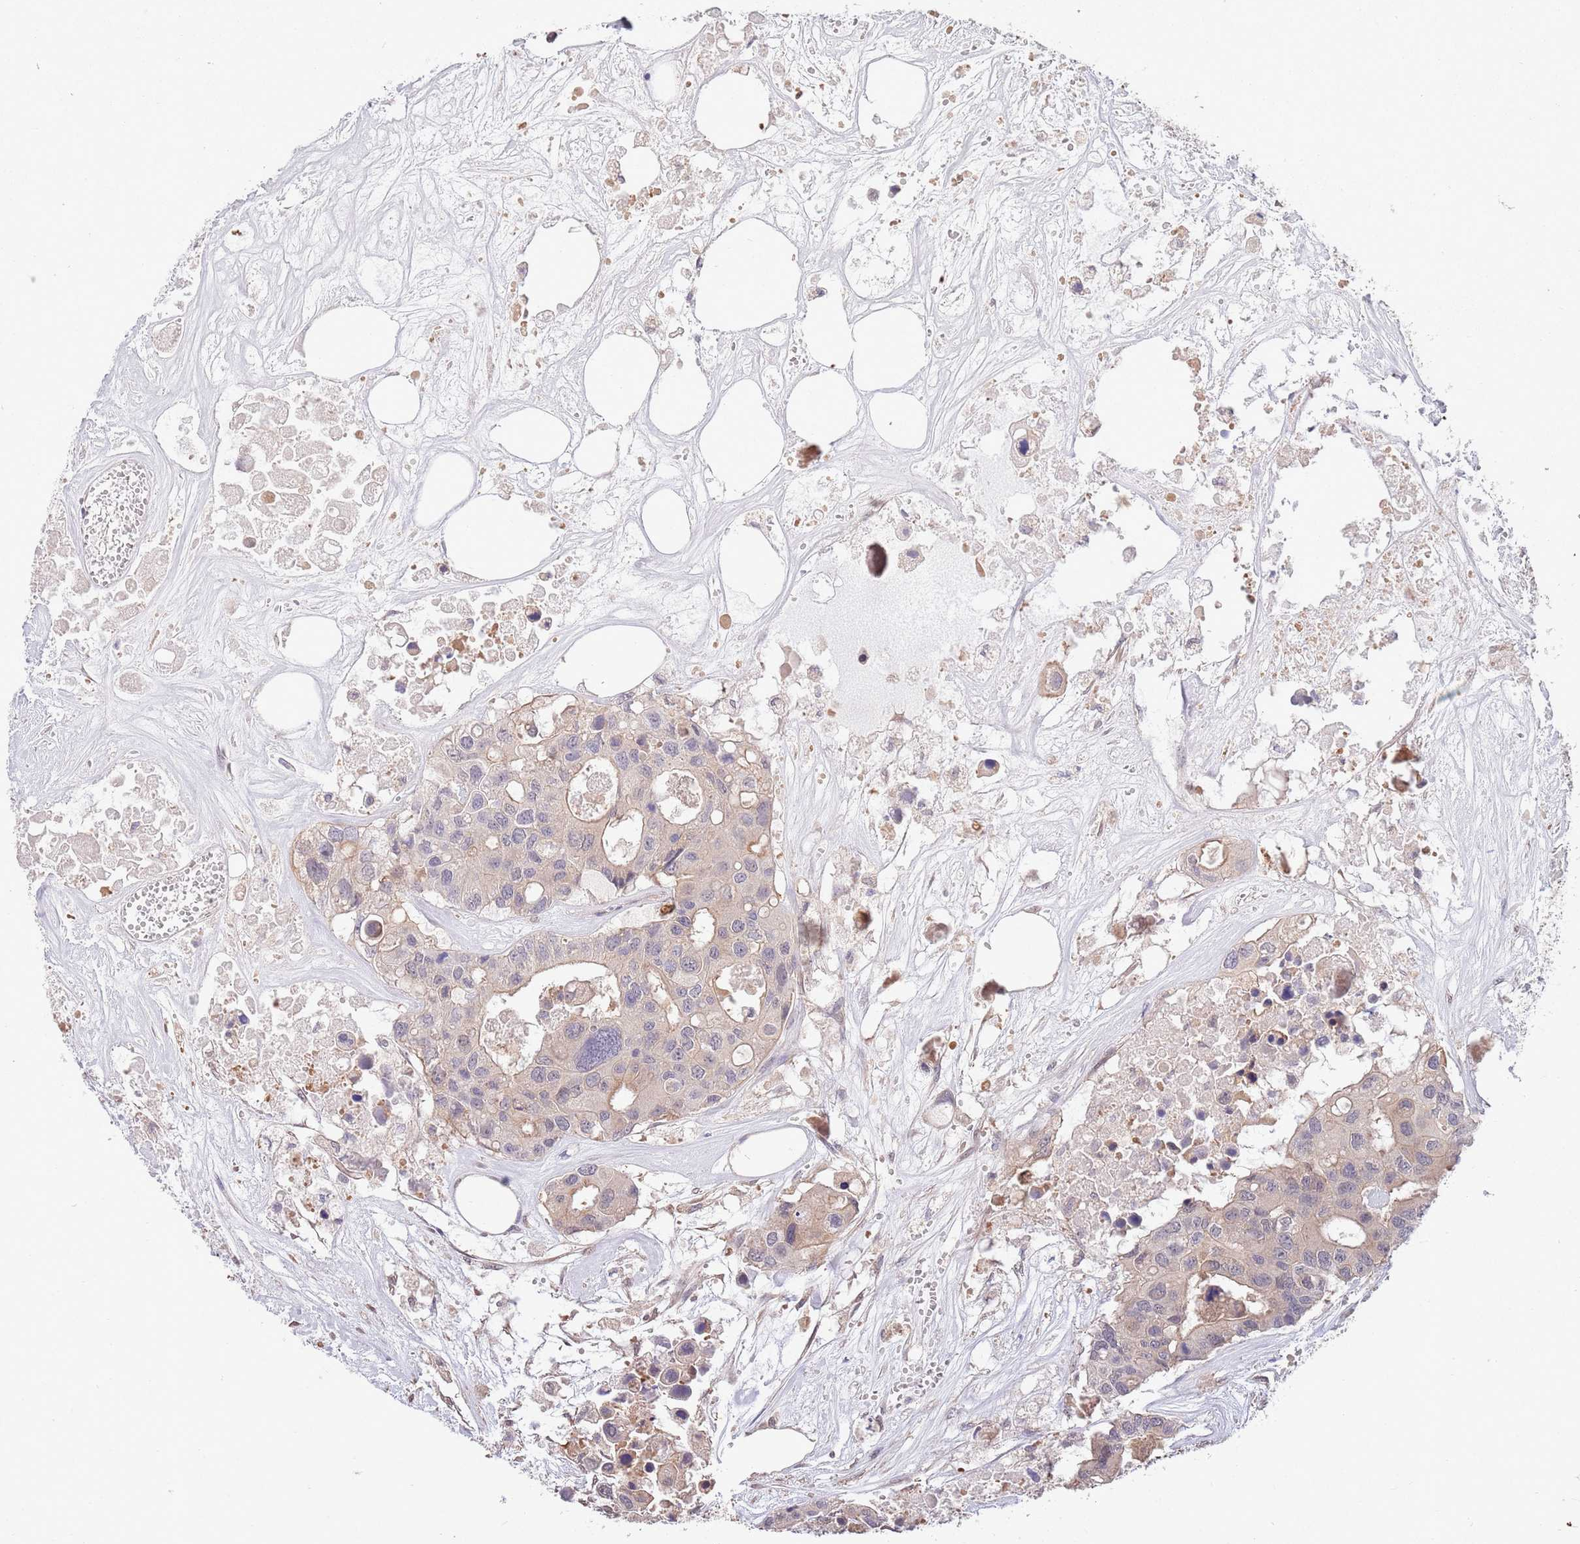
{"staining": {"intensity": "weak", "quantity": "25%-75%", "location": "cytoplasmic/membranous,nuclear"}, "tissue": "colorectal cancer", "cell_type": "Tumor cells", "image_type": "cancer", "snomed": [{"axis": "morphology", "description": "Adenocarcinoma, NOS"}, {"axis": "topography", "description": "Colon"}], "caption": "An IHC micrograph of neoplastic tissue is shown. Protein staining in brown shows weak cytoplasmic/membranous and nuclear positivity in colorectal cancer within tumor cells.", "gene": "MARVELD2", "patient": {"sex": "male", "age": 77}}